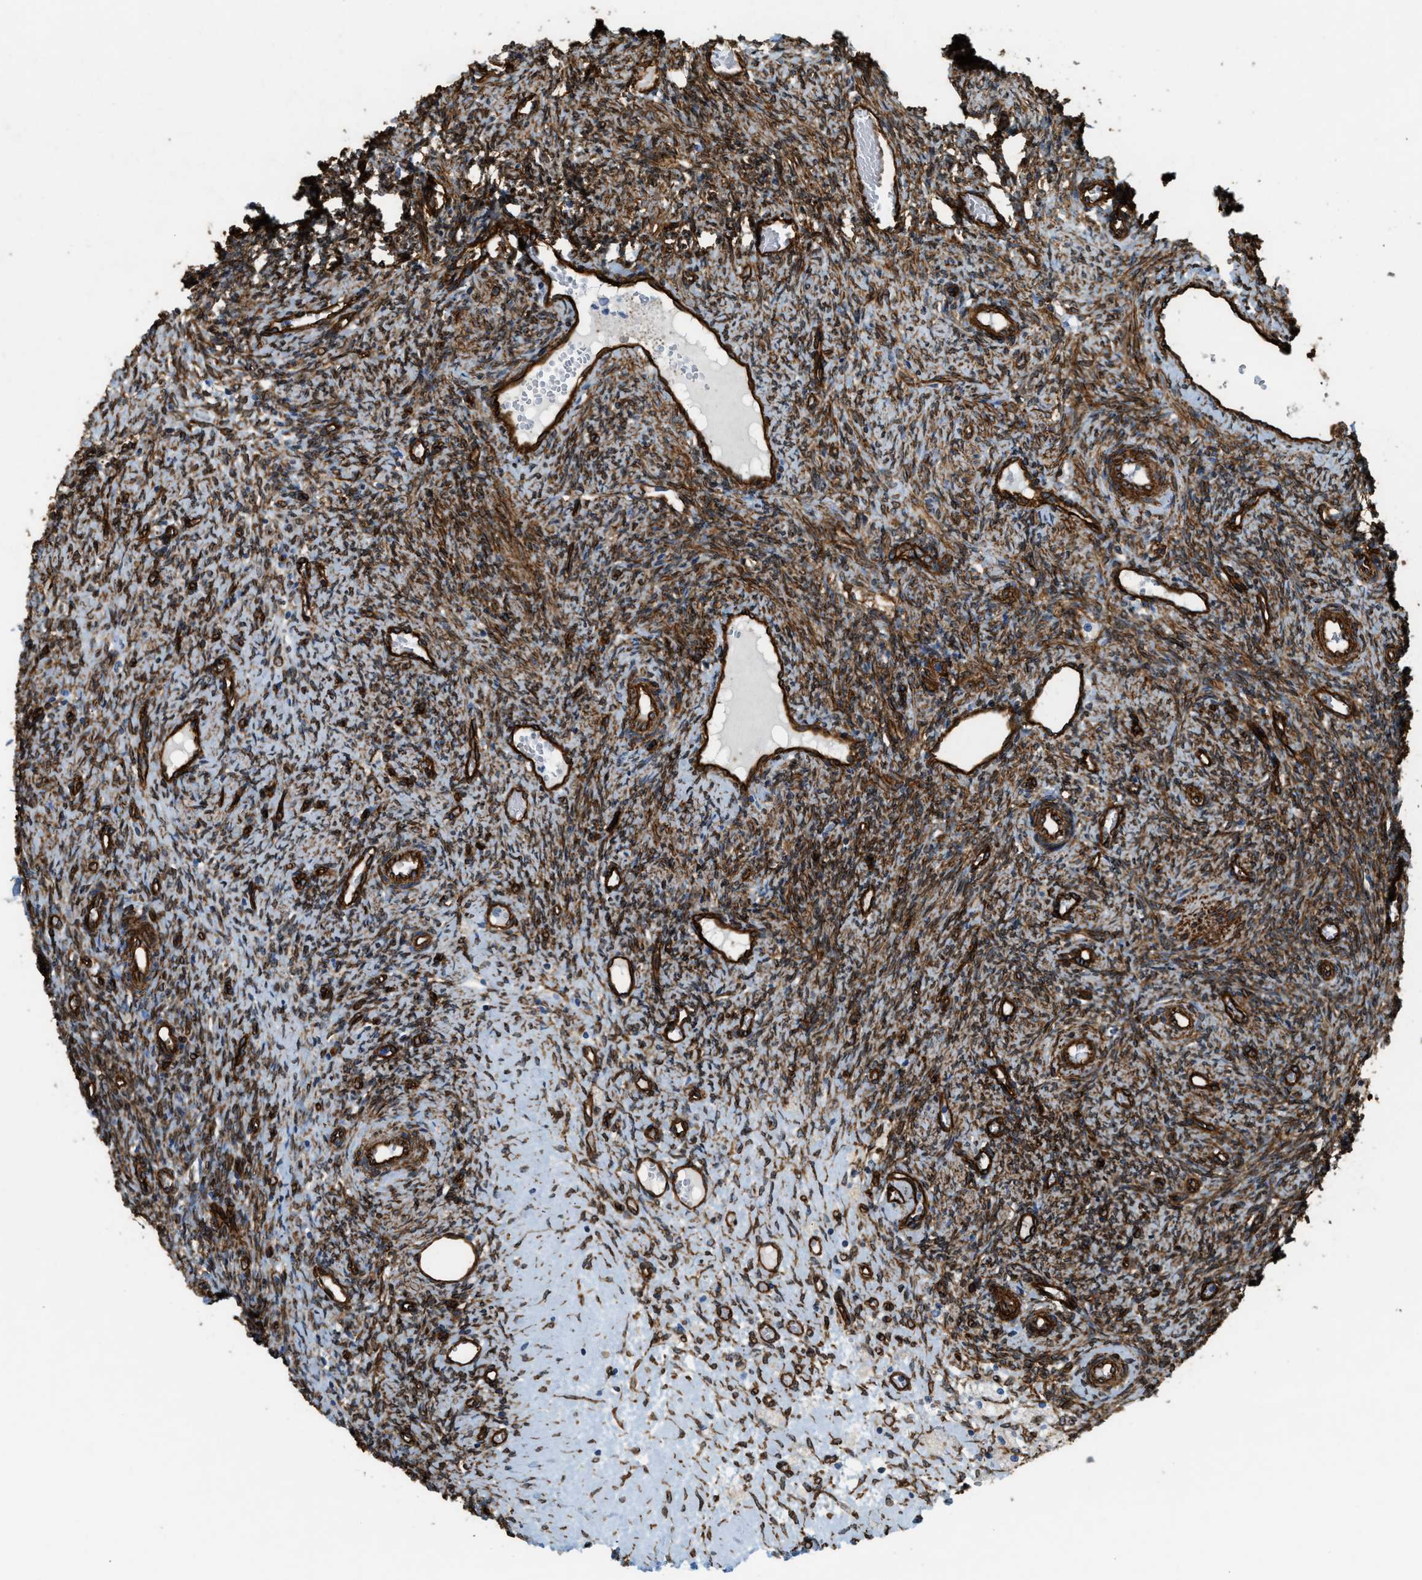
{"staining": {"intensity": "negative", "quantity": "none", "location": "none"}, "tissue": "ovary", "cell_type": "Follicle cells", "image_type": "normal", "snomed": [{"axis": "morphology", "description": "Normal tissue, NOS"}, {"axis": "topography", "description": "Ovary"}], "caption": "A micrograph of human ovary is negative for staining in follicle cells. Brightfield microscopy of immunohistochemistry (IHC) stained with DAB (3,3'-diaminobenzidine) (brown) and hematoxylin (blue), captured at high magnification.", "gene": "TMEM43", "patient": {"sex": "female", "age": 41}}